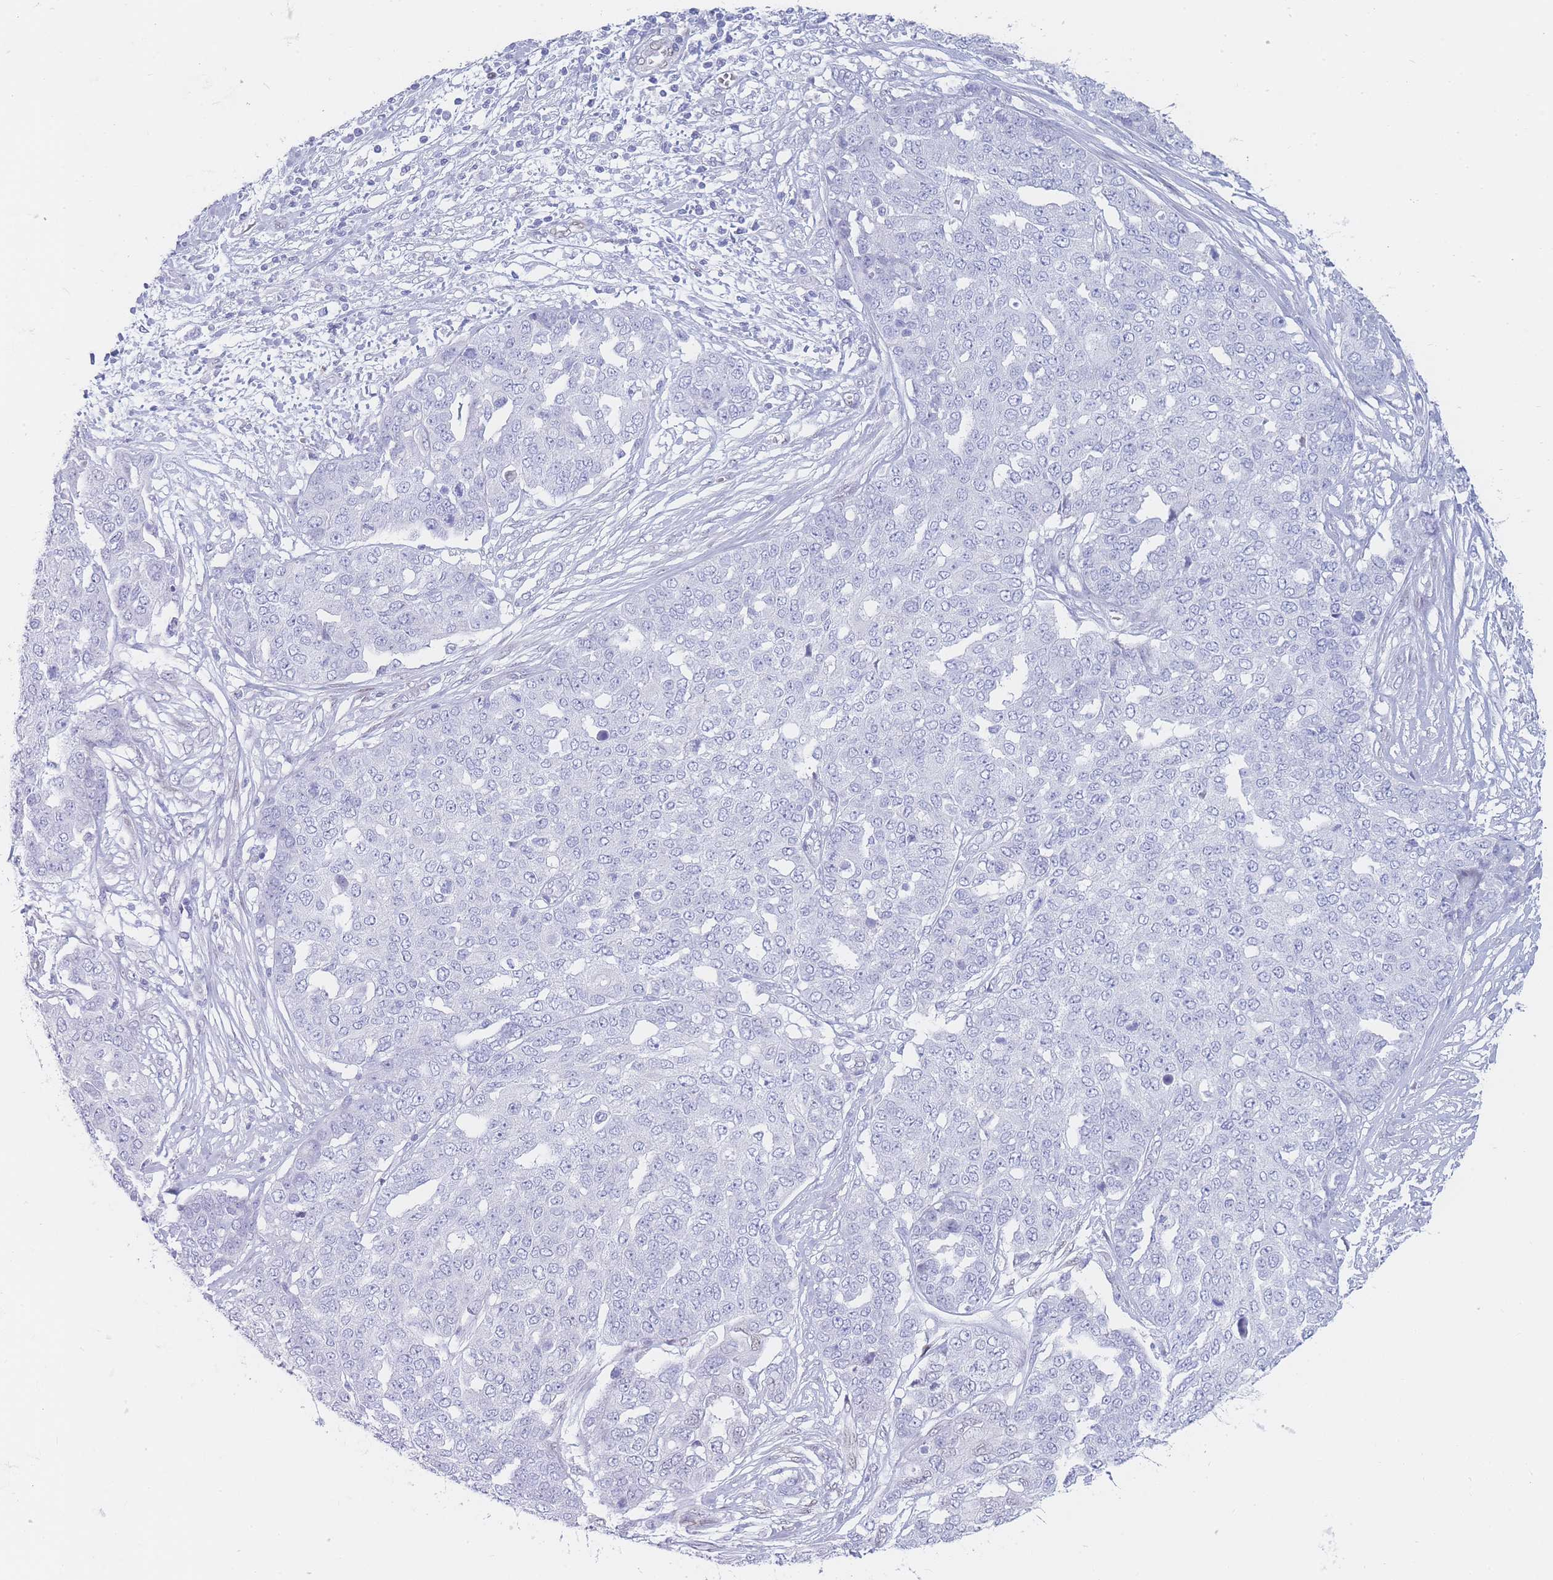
{"staining": {"intensity": "negative", "quantity": "none", "location": "none"}, "tissue": "ovarian cancer", "cell_type": "Tumor cells", "image_type": "cancer", "snomed": [{"axis": "morphology", "description": "Cystadenocarcinoma, serous, NOS"}, {"axis": "topography", "description": "Soft tissue"}, {"axis": "topography", "description": "Ovary"}], "caption": "This is an immunohistochemistry (IHC) micrograph of serous cystadenocarcinoma (ovarian). There is no staining in tumor cells.", "gene": "PSMB5", "patient": {"sex": "female", "age": 57}}